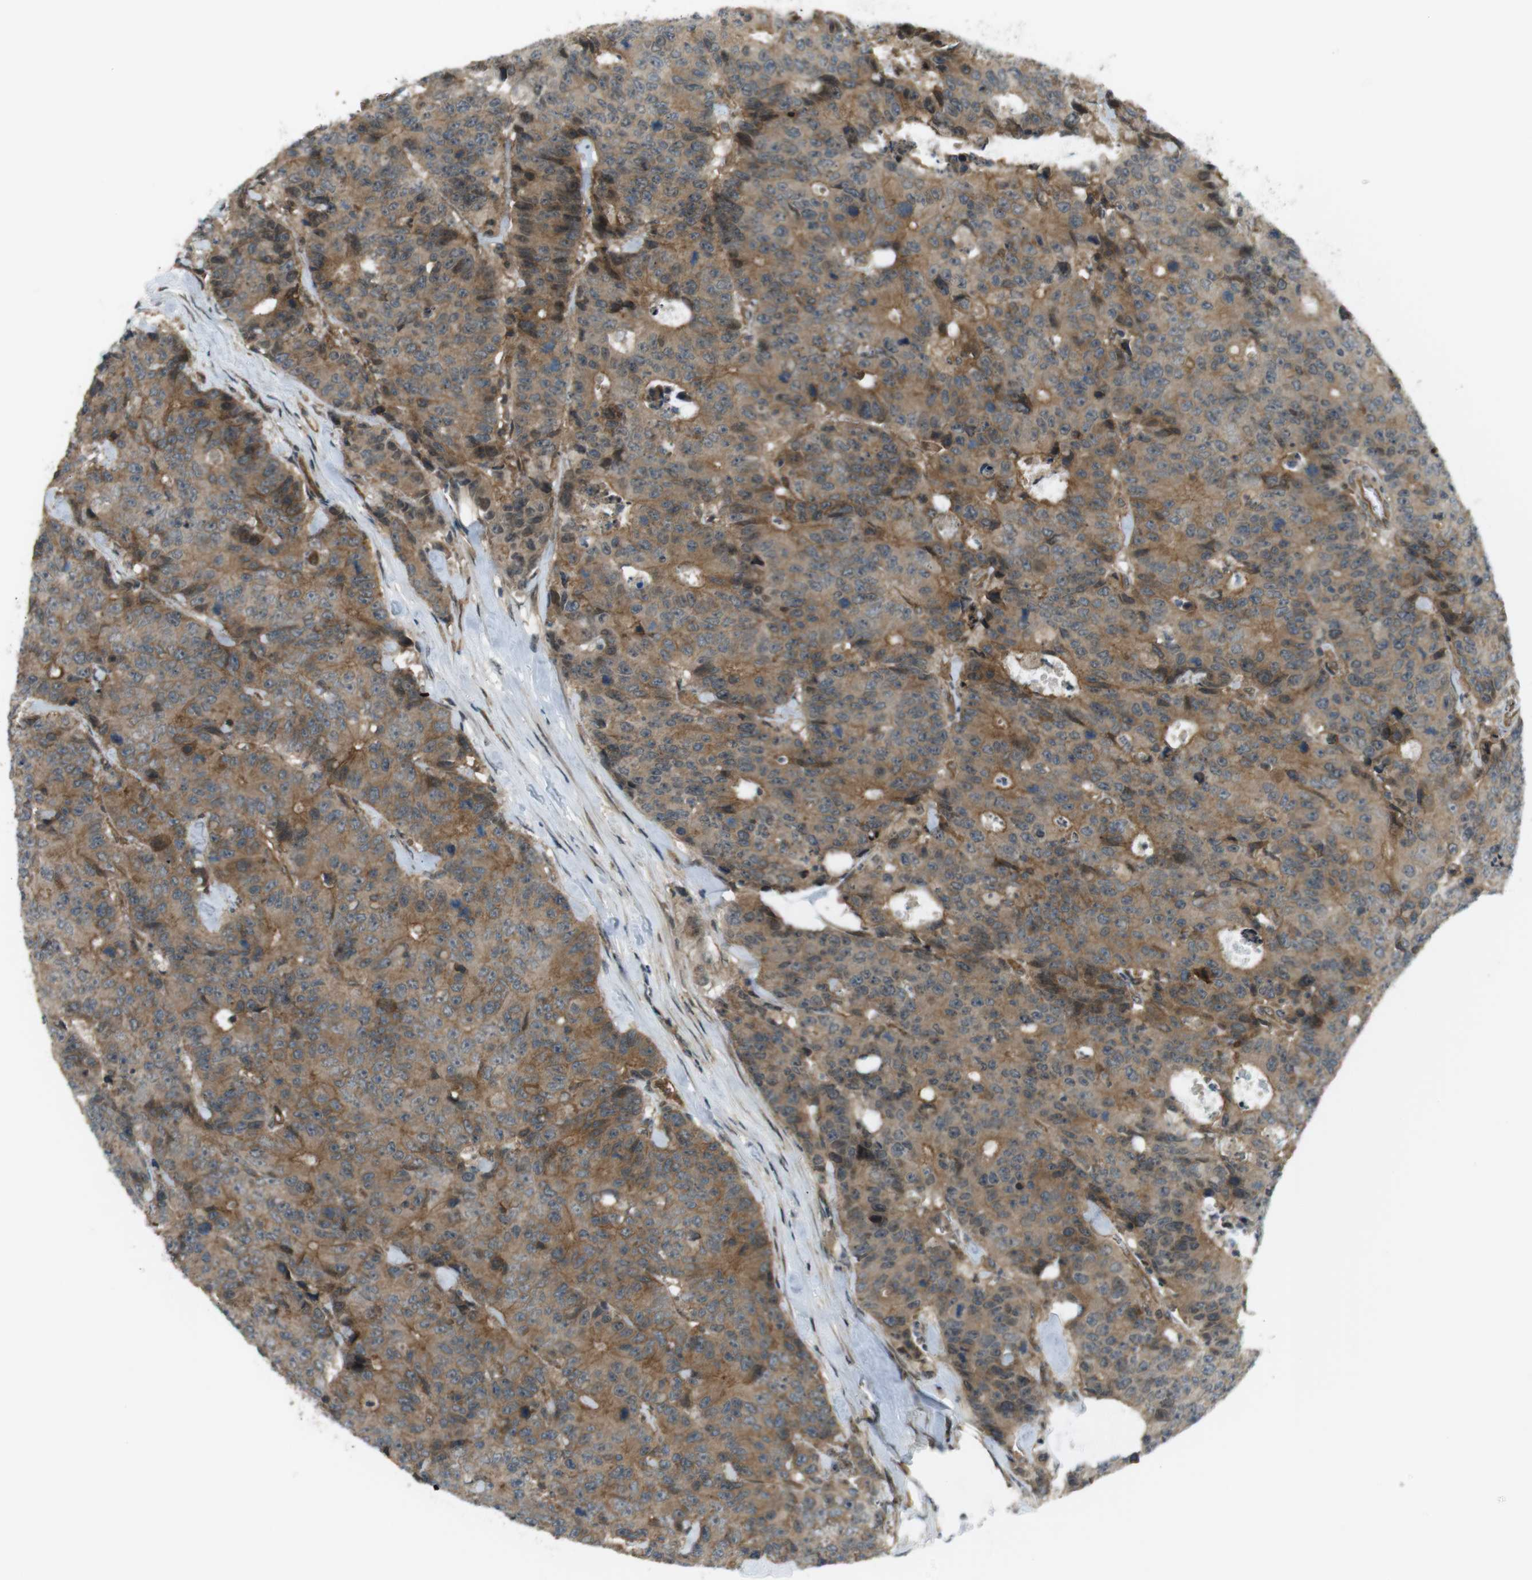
{"staining": {"intensity": "moderate", "quantity": "25%-75%", "location": "cytoplasmic/membranous"}, "tissue": "colorectal cancer", "cell_type": "Tumor cells", "image_type": "cancer", "snomed": [{"axis": "morphology", "description": "Adenocarcinoma, NOS"}, {"axis": "topography", "description": "Colon"}], "caption": "This is a micrograph of IHC staining of colorectal adenocarcinoma, which shows moderate staining in the cytoplasmic/membranous of tumor cells.", "gene": "TIAM2", "patient": {"sex": "female", "age": 86}}